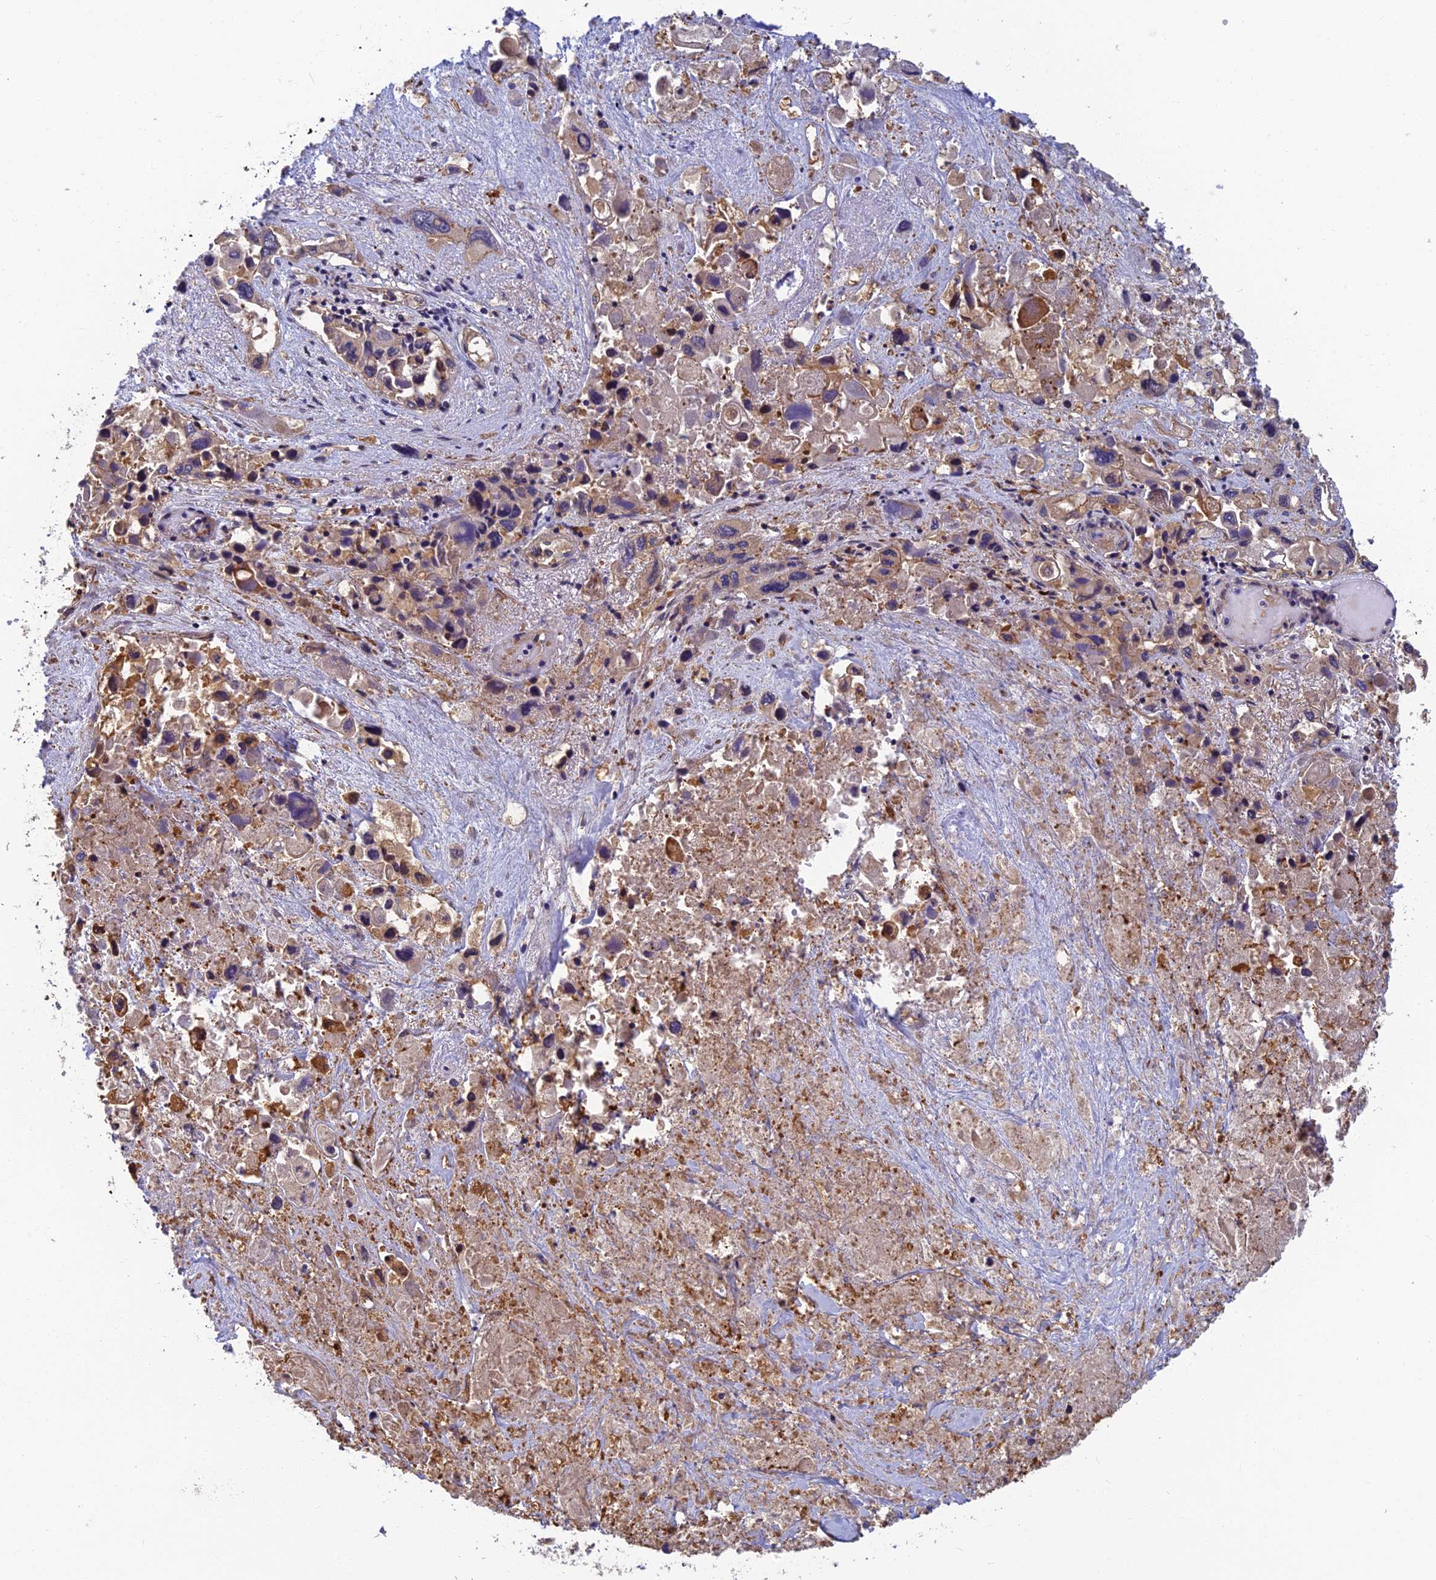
{"staining": {"intensity": "negative", "quantity": "none", "location": "none"}, "tissue": "pancreatic cancer", "cell_type": "Tumor cells", "image_type": "cancer", "snomed": [{"axis": "morphology", "description": "Adenocarcinoma, NOS"}, {"axis": "topography", "description": "Pancreas"}], "caption": "Image shows no significant protein positivity in tumor cells of adenocarcinoma (pancreatic). (Immunohistochemistry, brightfield microscopy, high magnification).", "gene": "PIKFYVE", "patient": {"sex": "male", "age": 92}}